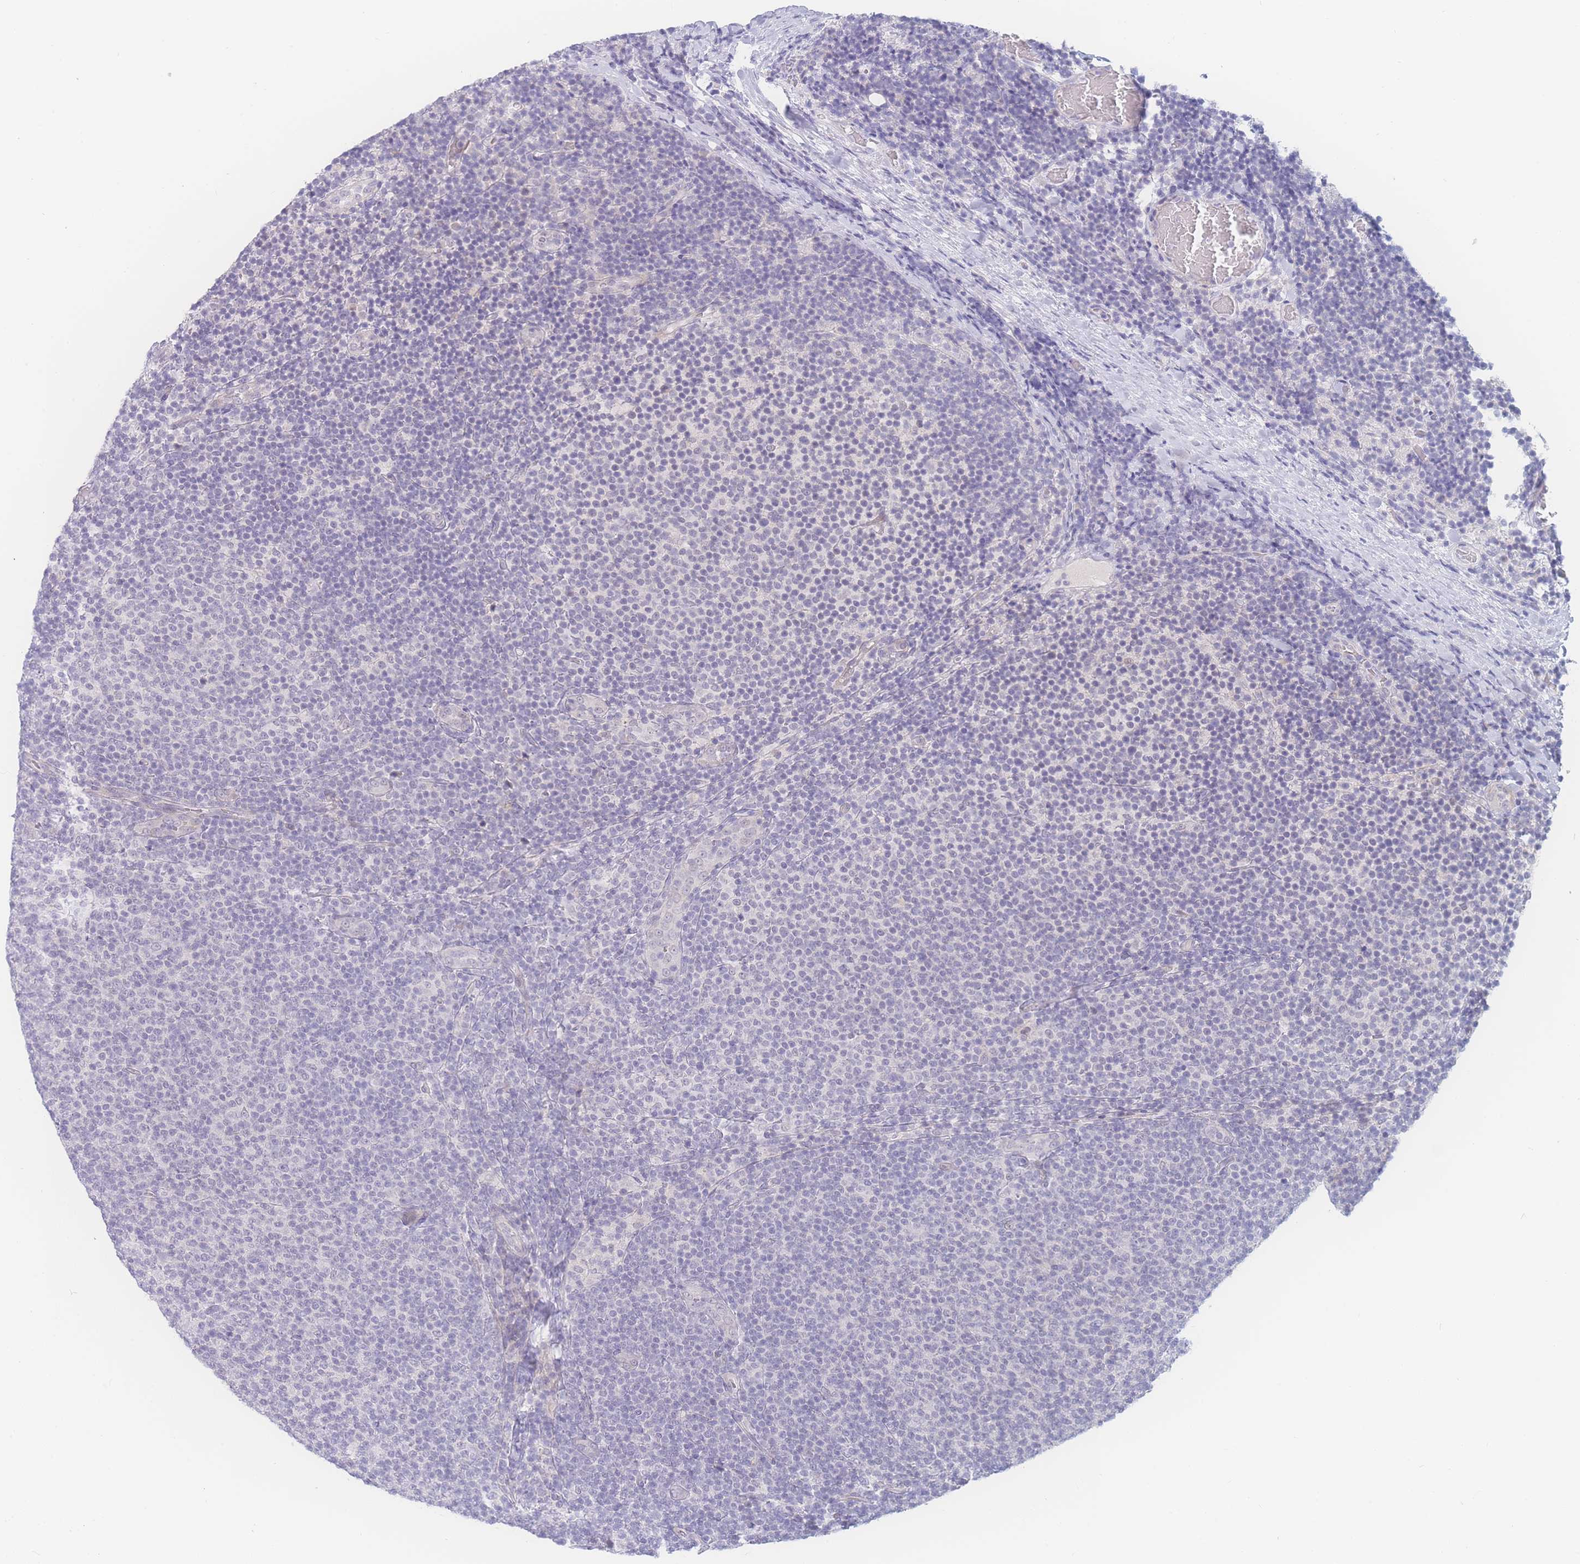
{"staining": {"intensity": "negative", "quantity": "none", "location": "none"}, "tissue": "lymphoma", "cell_type": "Tumor cells", "image_type": "cancer", "snomed": [{"axis": "morphology", "description": "Malignant lymphoma, non-Hodgkin's type, Low grade"}, {"axis": "topography", "description": "Lymph node"}], "caption": "Photomicrograph shows no protein staining in tumor cells of malignant lymphoma, non-Hodgkin's type (low-grade) tissue.", "gene": "PRSS22", "patient": {"sex": "male", "age": 66}}